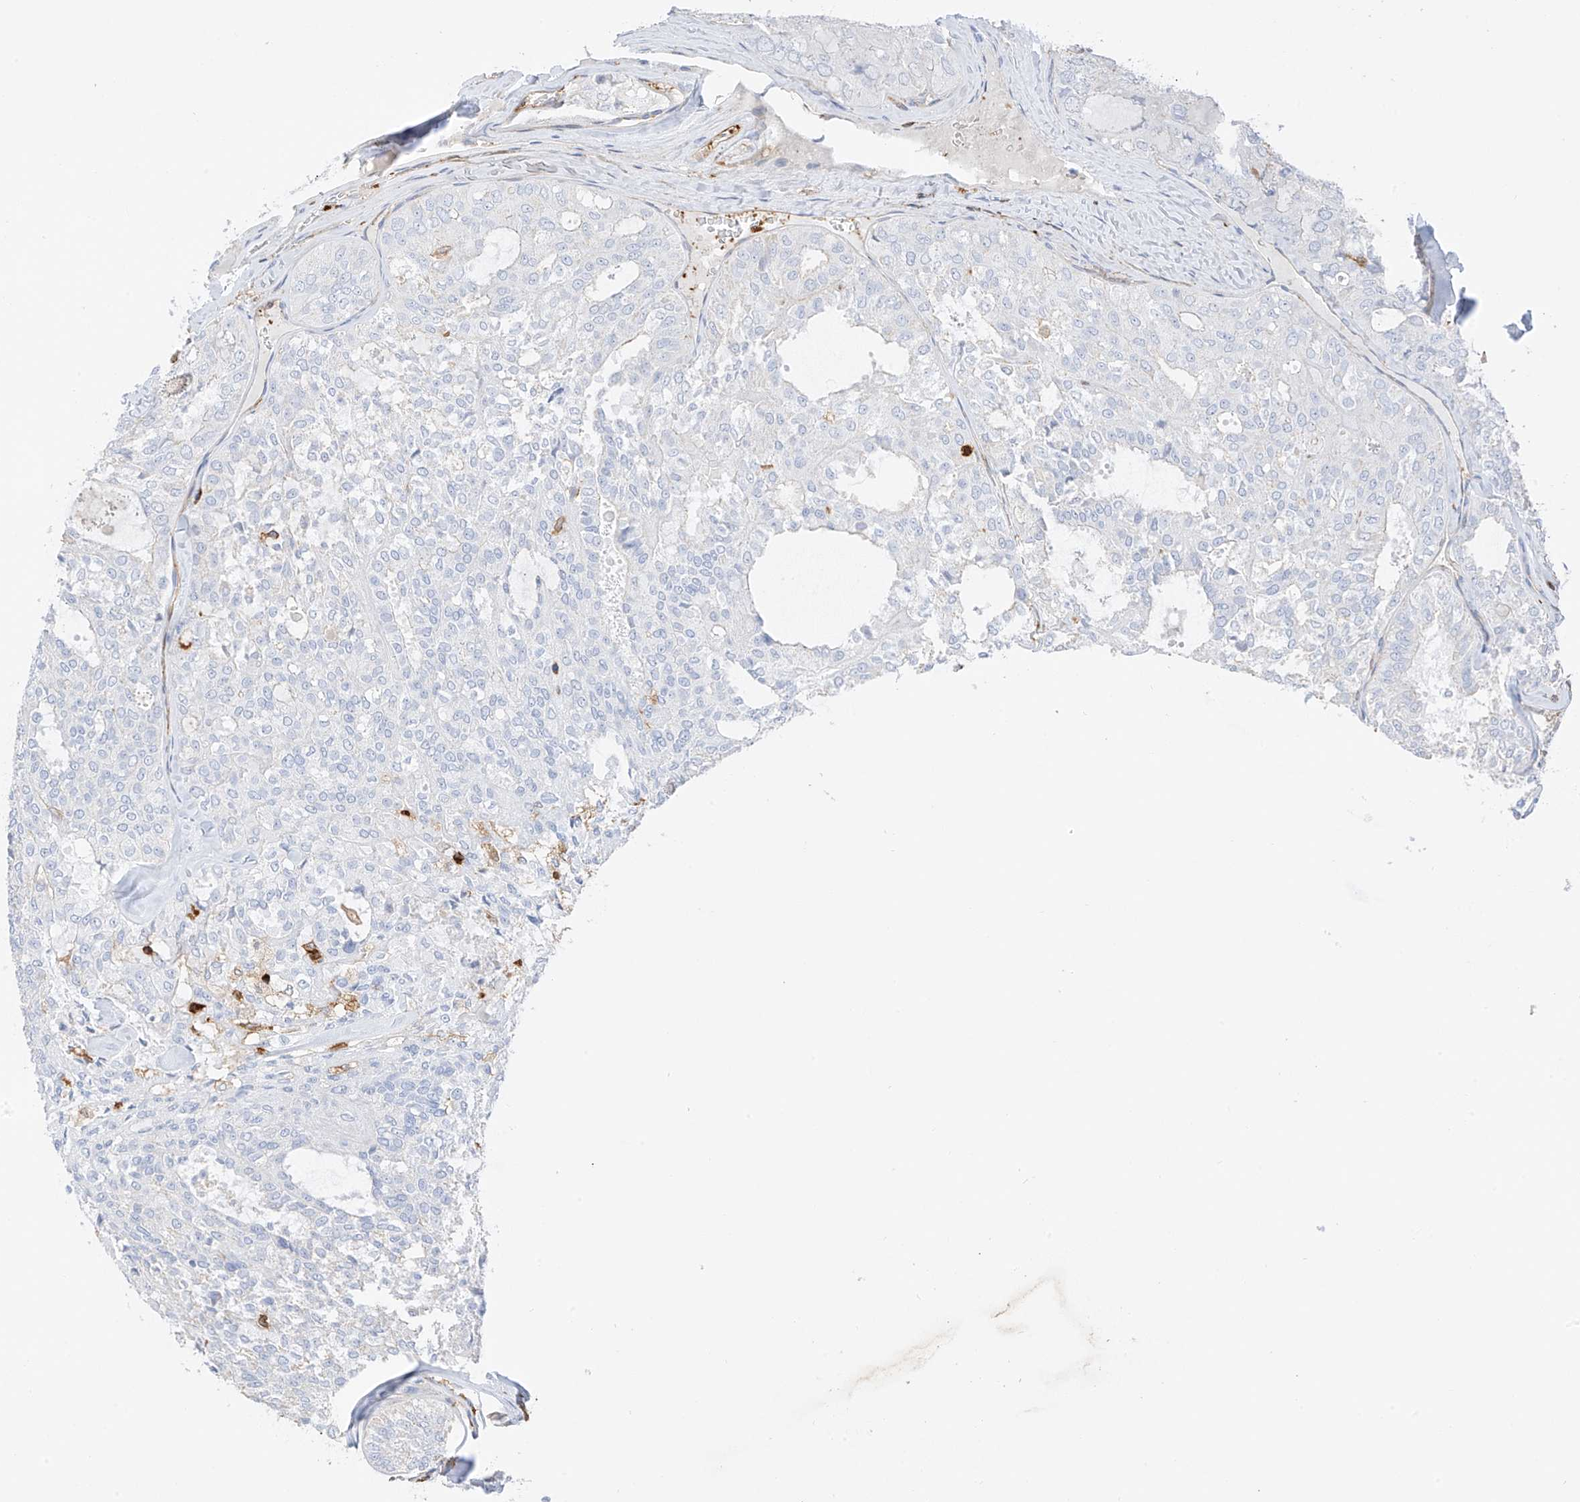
{"staining": {"intensity": "negative", "quantity": "none", "location": "none"}, "tissue": "thyroid cancer", "cell_type": "Tumor cells", "image_type": "cancer", "snomed": [{"axis": "morphology", "description": "Follicular adenoma carcinoma, NOS"}, {"axis": "topography", "description": "Thyroid gland"}], "caption": "IHC of thyroid follicular adenoma carcinoma demonstrates no positivity in tumor cells. (Immunohistochemistry (ihc), brightfield microscopy, high magnification).", "gene": "ARHGAP25", "patient": {"sex": "male", "age": 75}}